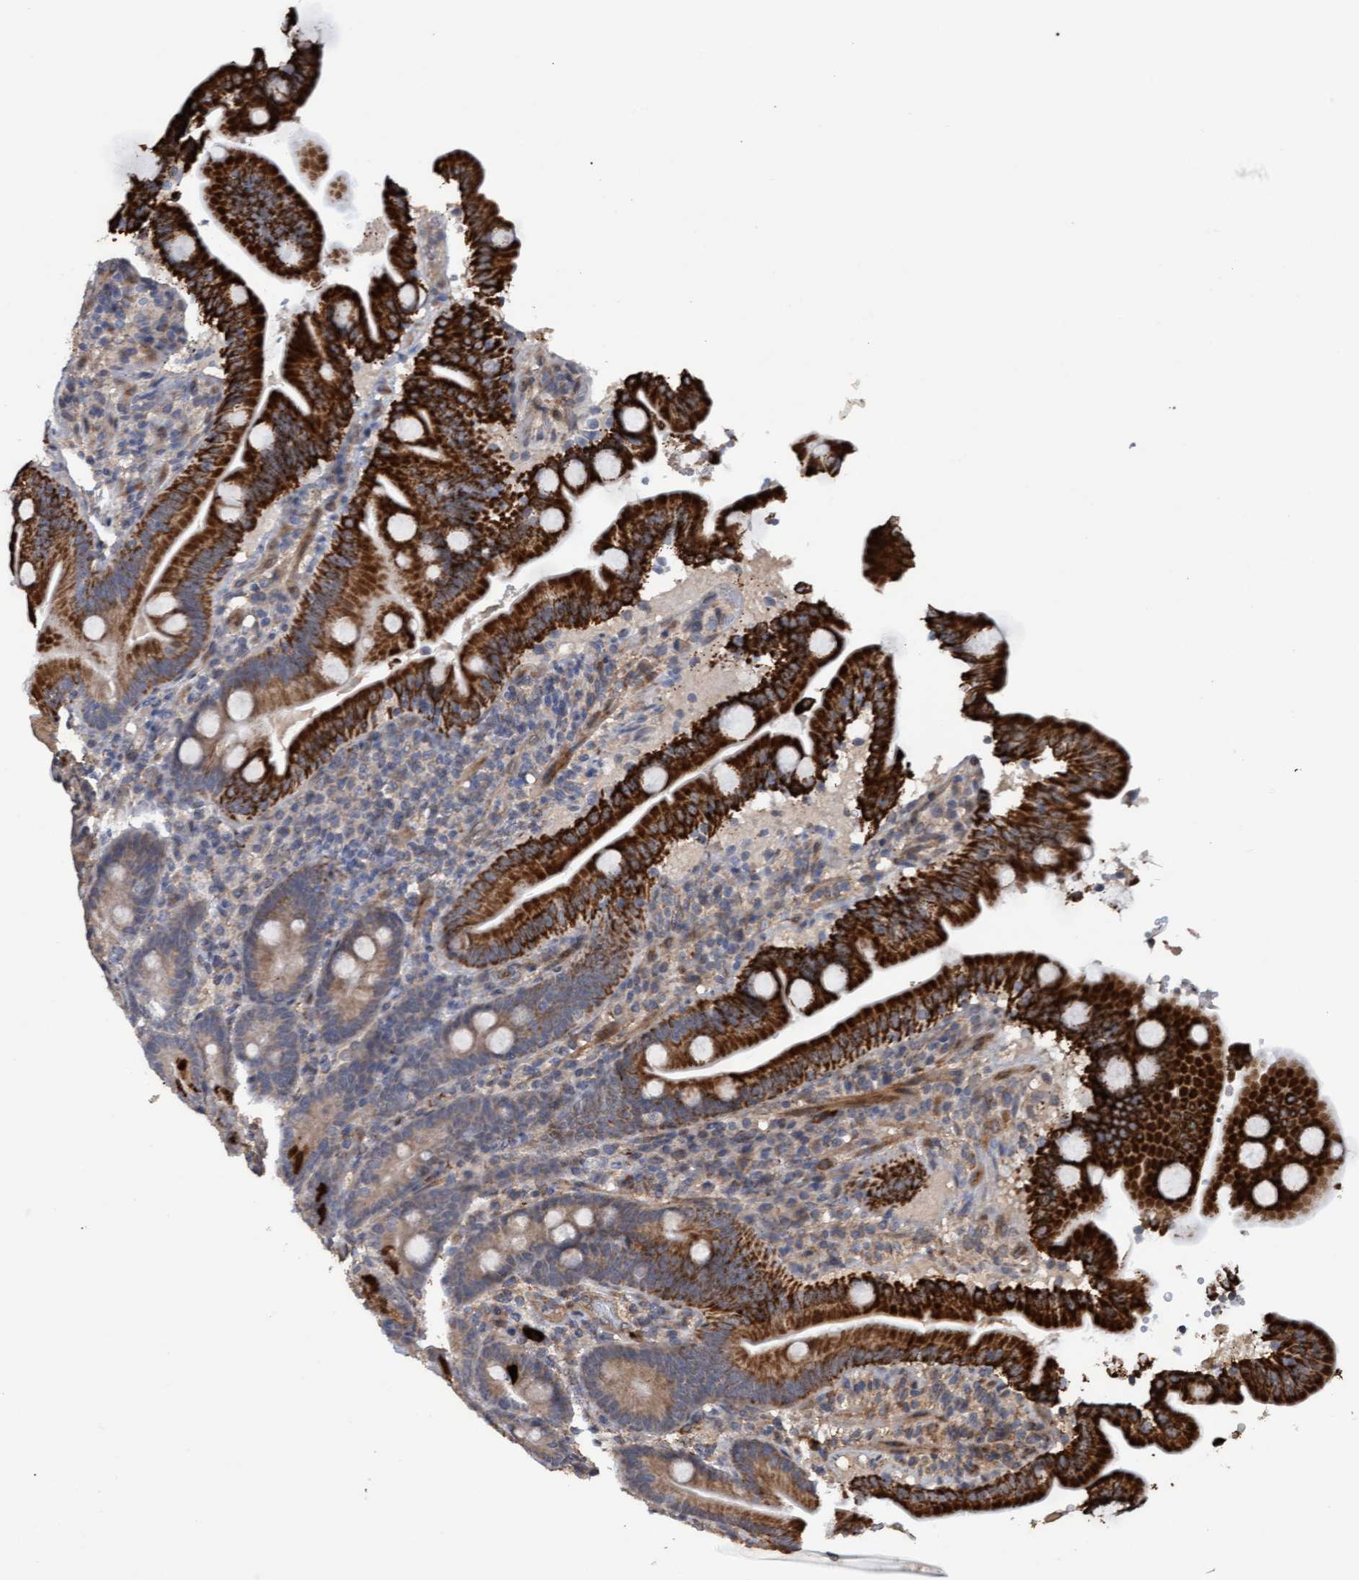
{"staining": {"intensity": "strong", "quantity": "25%-75%", "location": "cytoplasmic/membranous"}, "tissue": "duodenum", "cell_type": "Glandular cells", "image_type": "normal", "snomed": [{"axis": "morphology", "description": "Normal tissue, NOS"}, {"axis": "topography", "description": "Duodenum"}], "caption": "Glandular cells reveal strong cytoplasmic/membranous expression in about 25%-75% of cells in normal duodenum. Using DAB (brown) and hematoxylin (blue) stains, captured at high magnification using brightfield microscopy.", "gene": "MGLL", "patient": {"sex": "male", "age": 54}}